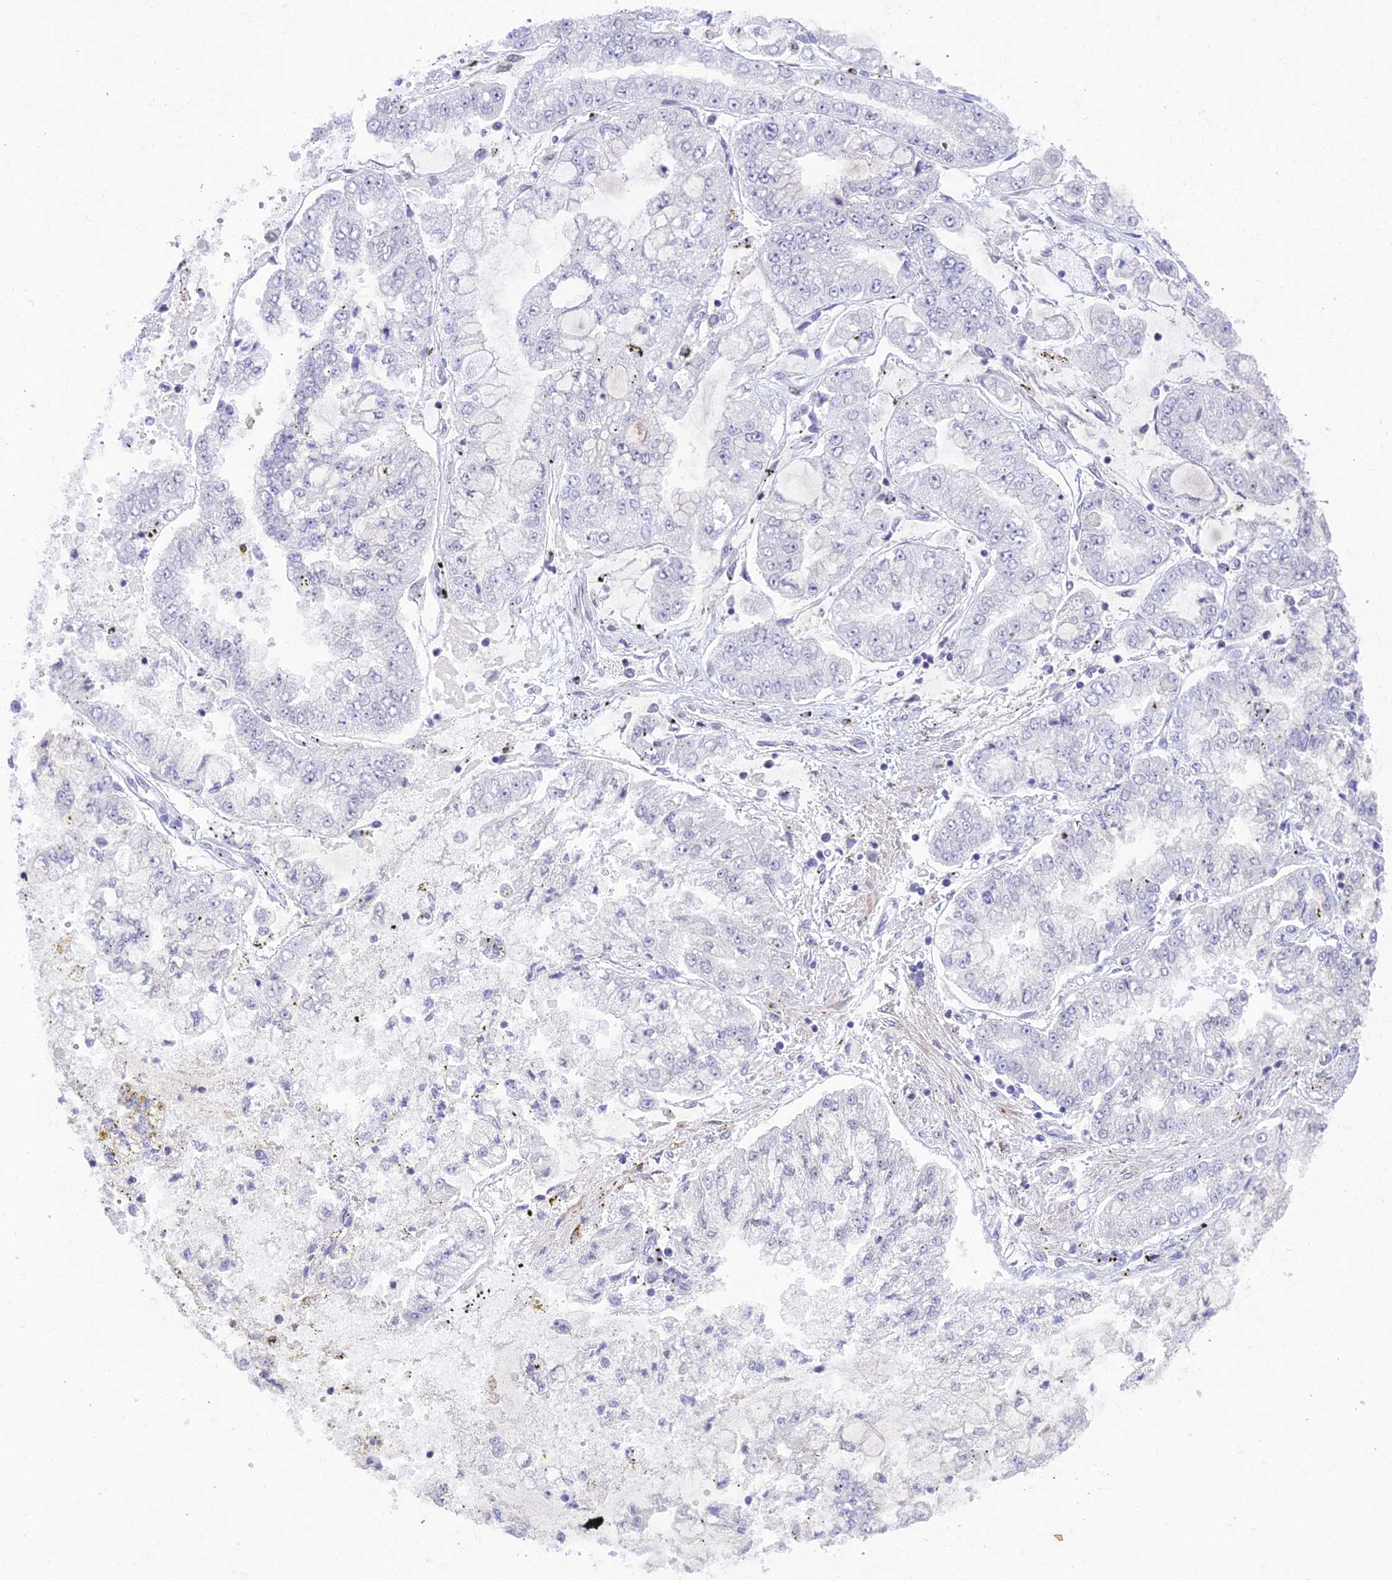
{"staining": {"intensity": "negative", "quantity": "none", "location": "none"}, "tissue": "stomach cancer", "cell_type": "Tumor cells", "image_type": "cancer", "snomed": [{"axis": "morphology", "description": "Adenocarcinoma, NOS"}, {"axis": "topography", "description": "Stomach"}], "caption": "Tumor cells show no significant staining in stomach cancer (adenocarcinoma).", "gene": "BMT2", "patient": {"sex": "male", "age": 76}}